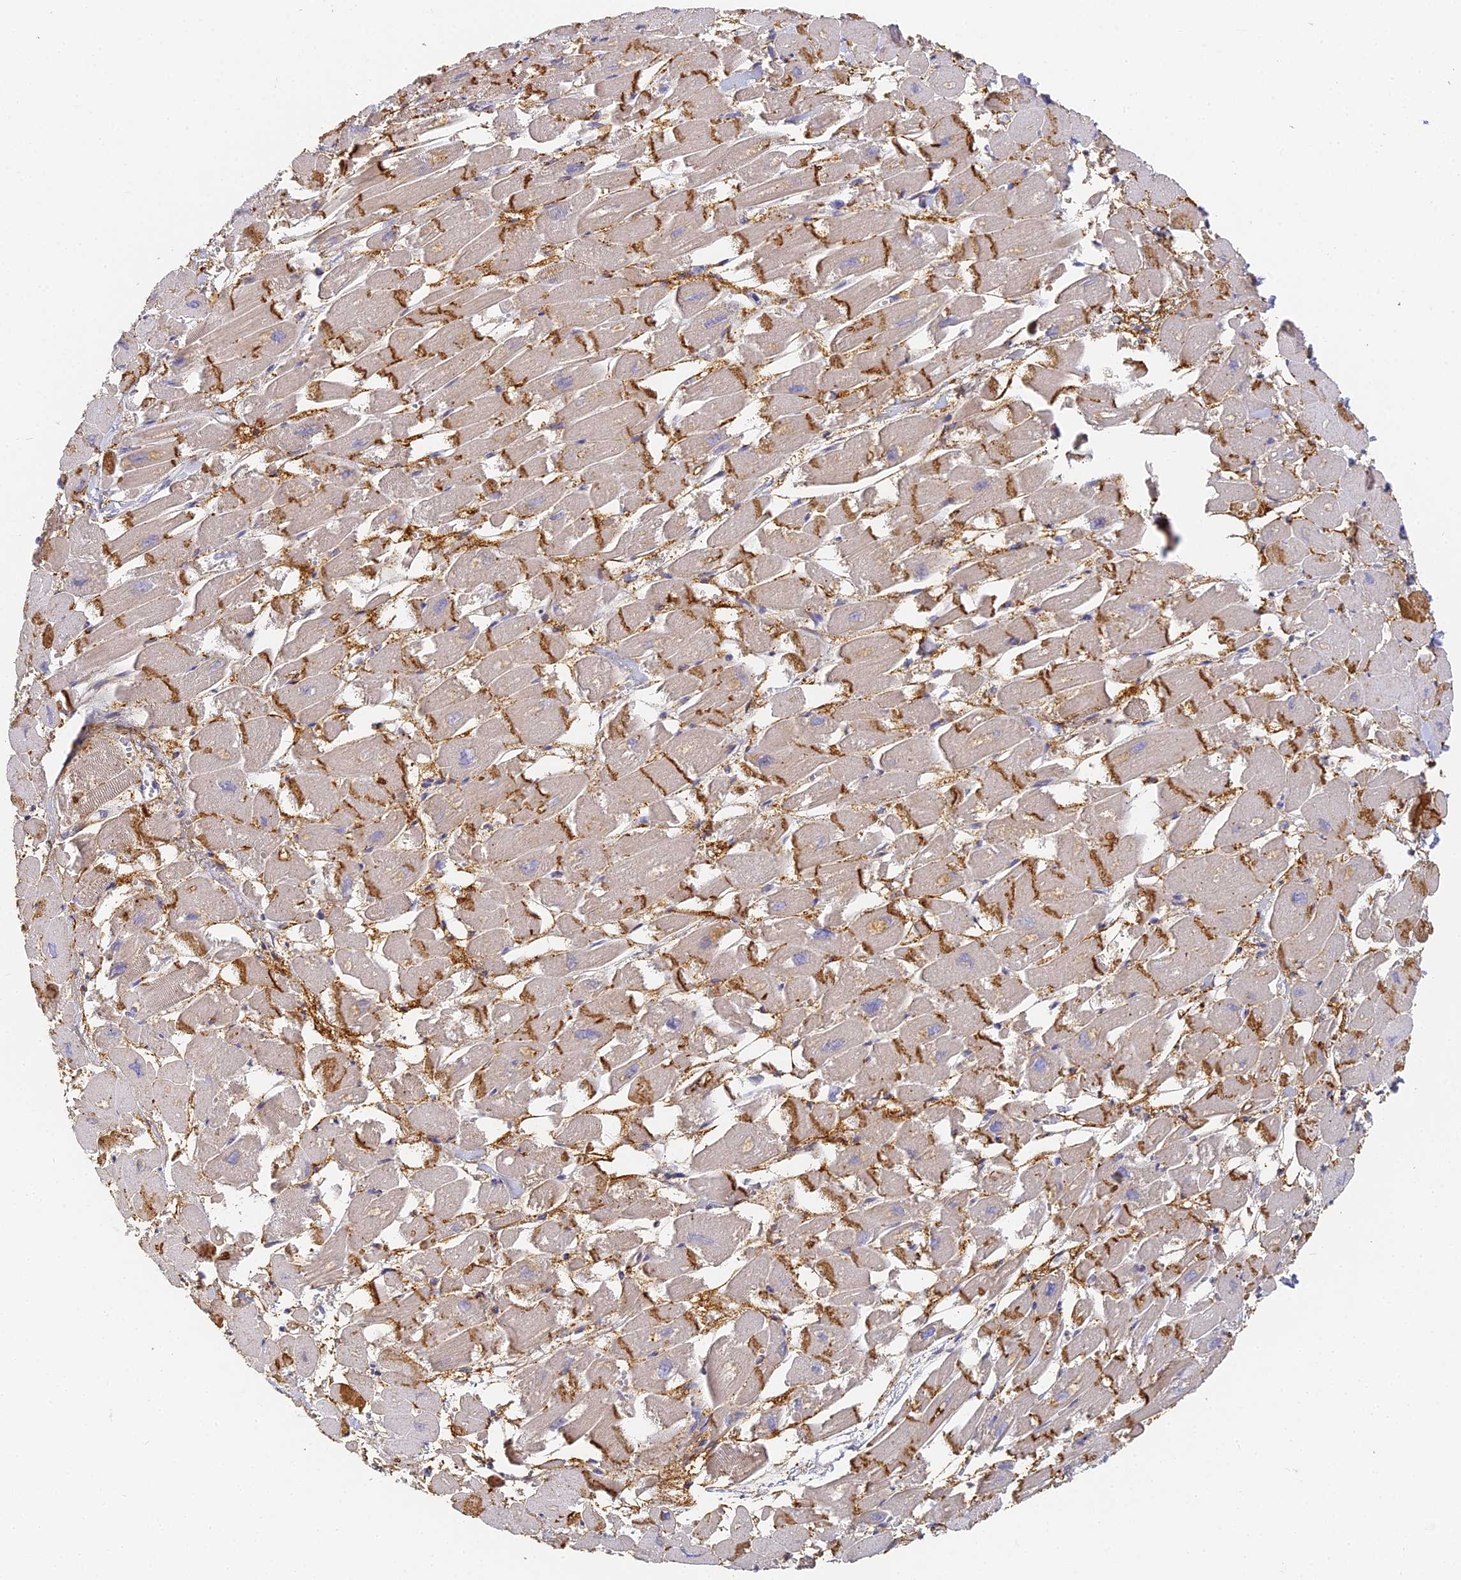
{"staining": {"intensity": "strong", "quantity": "25%-75%", "location": "cytoplasmic/membranous"}, "tissue": "heart muscle", "cell_type": "Cardiomyocytes", "image_type": "normal", "snomed": [{"axis": "morphology", "description": "Normal tissue, NOS"}, {"axis": "topography", "description": "Heart"}], "caption": "IHC (DAB (3,3'-diaminobenzidine)) staining of unremarkable heart muscle displays strong cytoplasmic/membranous protein positivity in approximately 25%-75% of cardiomyocytes. (DAB (3,3'-diaminobenzidine) IHC, brown staining for protein, blue staining for nuclei).", "gene": "GJA1", "patient": {"sex": "male", "age": 54}}